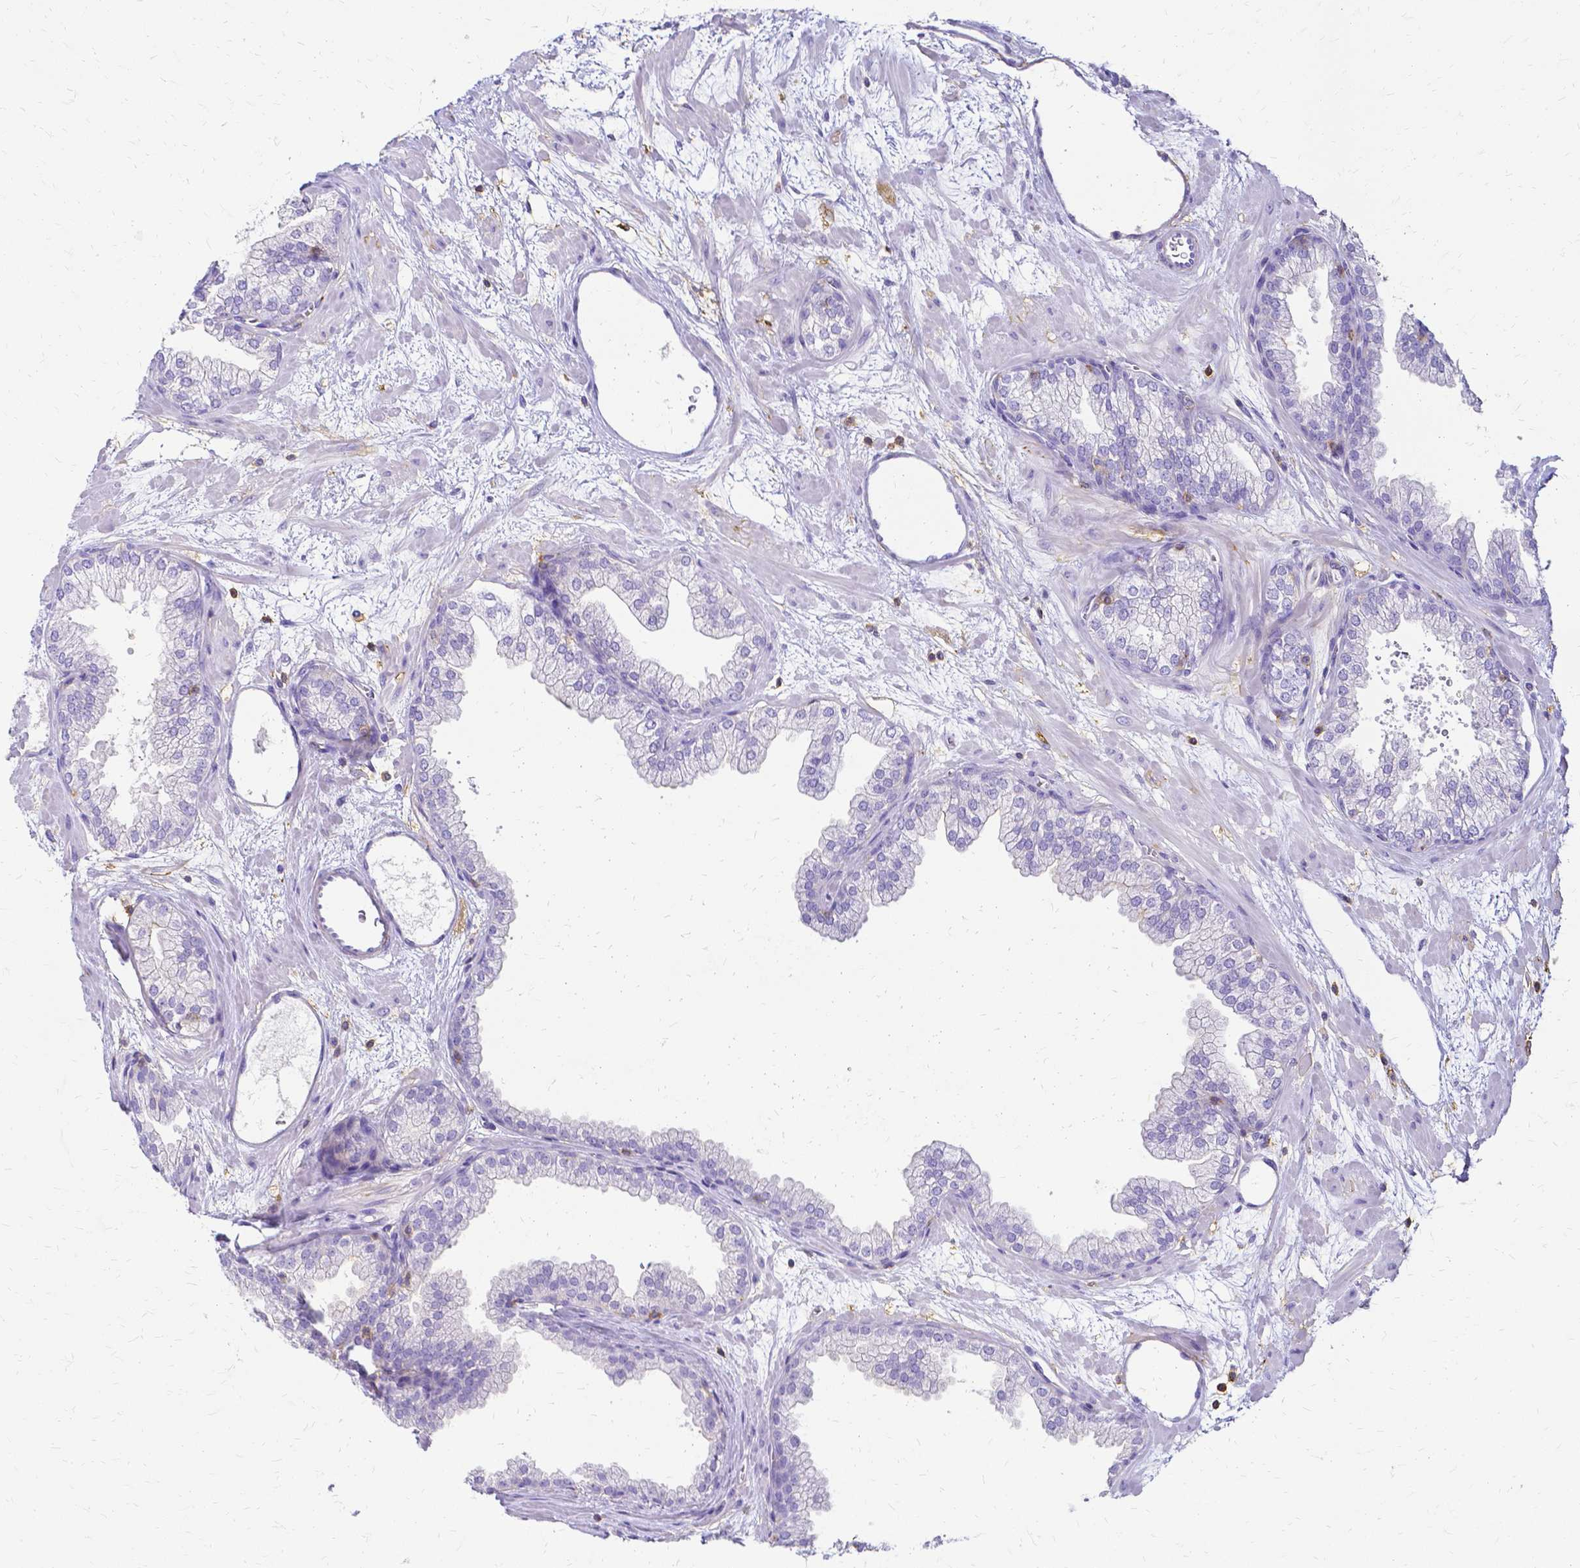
{"staining": {"intensity": "negative", "quantity": "none", "location": "none"}, "tissue": "prostate", "cell_type": "Glandular cells", "image_type": "normal", "snomed": [{"axis": "morphology", "description": "Normal tissue, NOS"}, {"axis": "topography", "description": "Prostate"}], "caption": "Glandular cells show no significant staining in unremarkable prostate. (Immunohistochemistry, brightfield microscopy, high magnification).", "gene": "HSPA12A", "patient": {"sex": "male", "age": 37}}